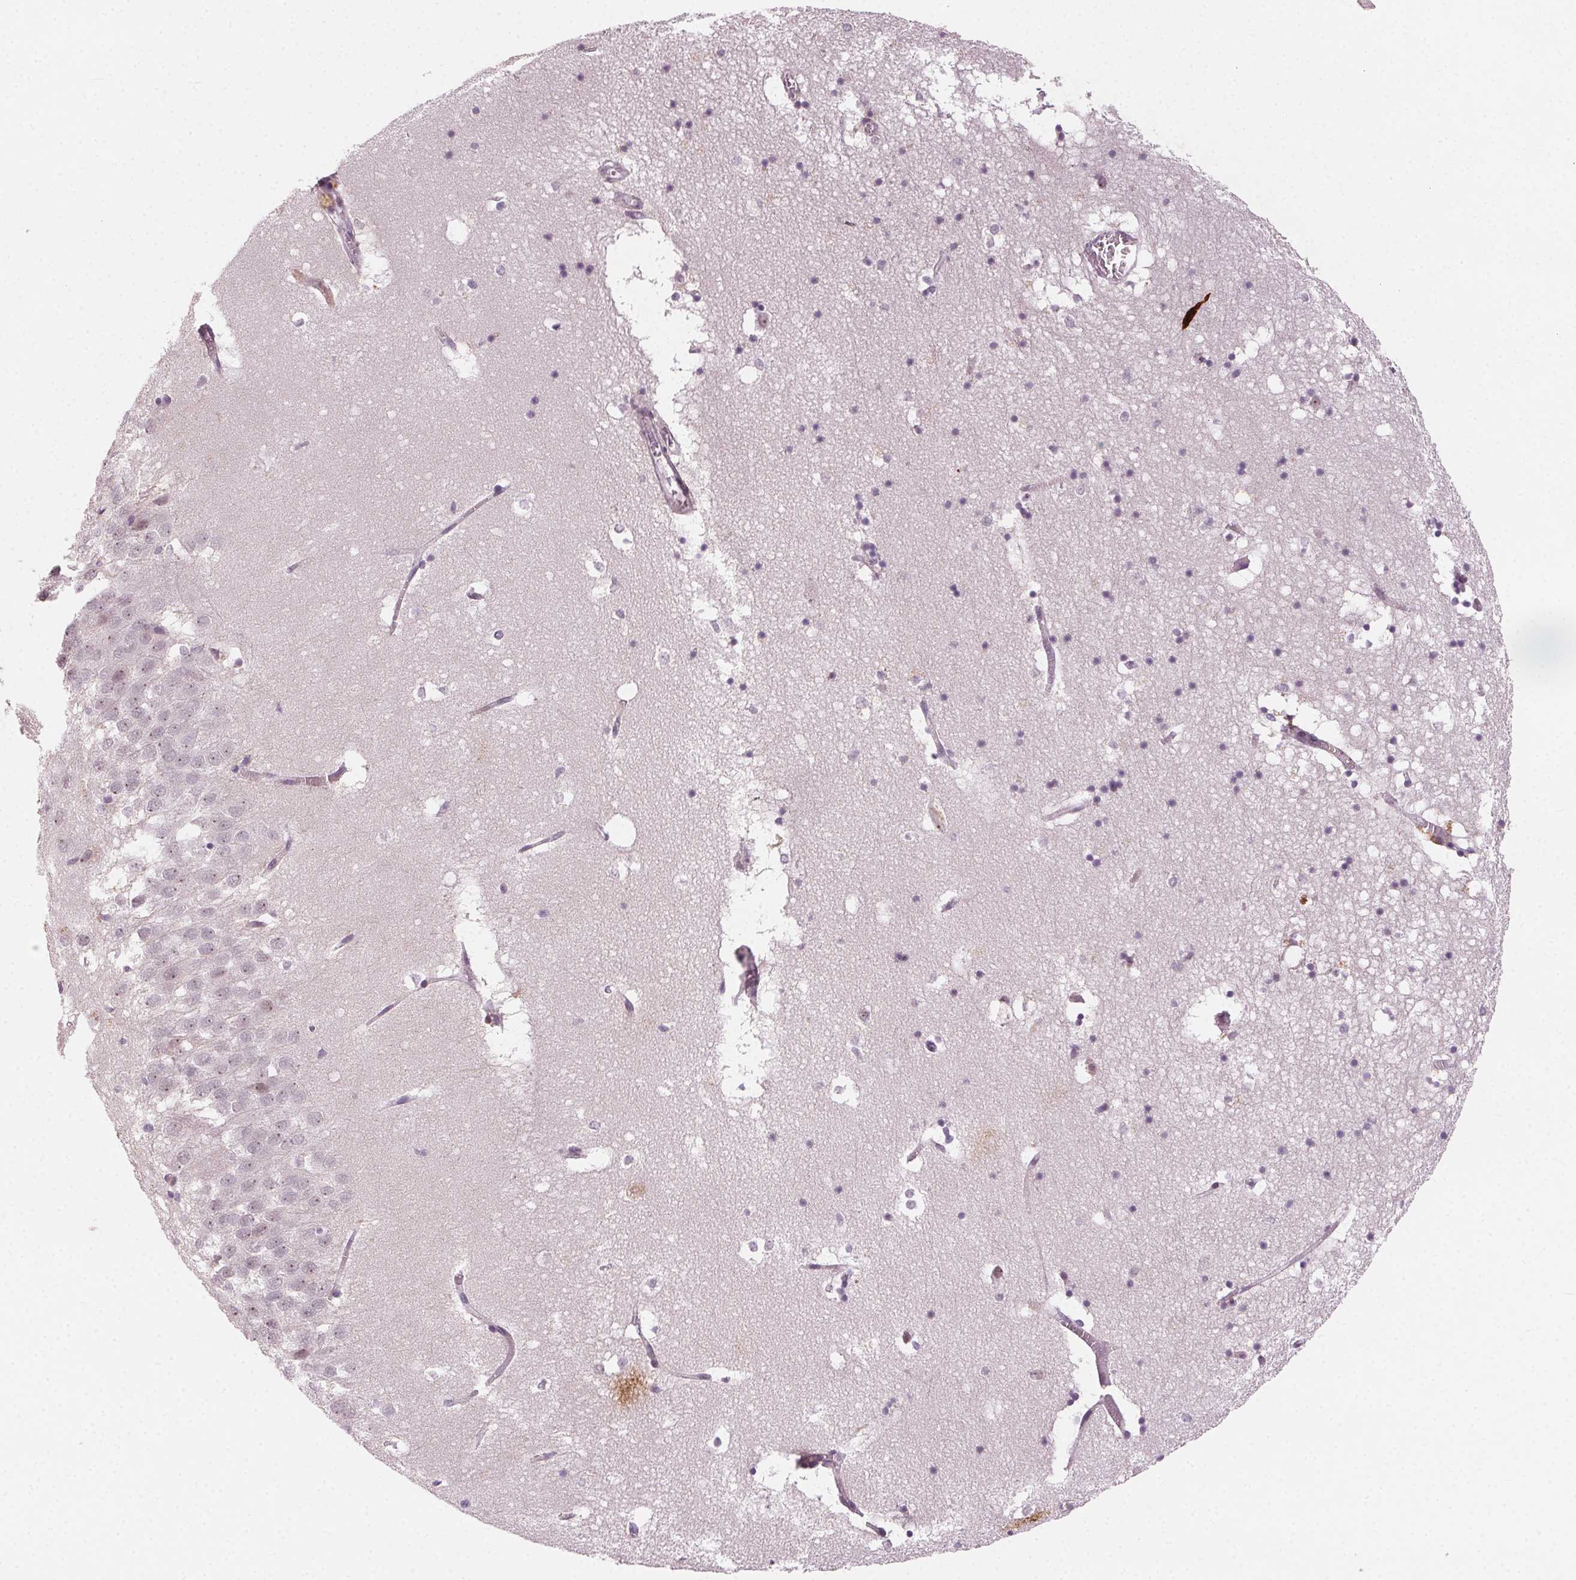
{"staining": {"intensity": "weak", "quantity": "<25%", "location": "nuclear"}, "tissue": "hippocampus", "cell_type": "Glial cells", "image_type": "normal", "snomed": [{"axis": "morphology", "description": "Normal tissue, NOS"}, {"axis": "topography", "description": "Hippocampus"}], "caption": "IHC image of benign hippocampus stained for a protein (brown), which demonstrates no expression in glial cells. The staining was performed using DAB to visualize the protein expression in brown, while the nuclei were stained in blue with hematoxylin (Magnification: 20x).", "gene": "TUB", "patient": {"sex": "male", "age": 58}}